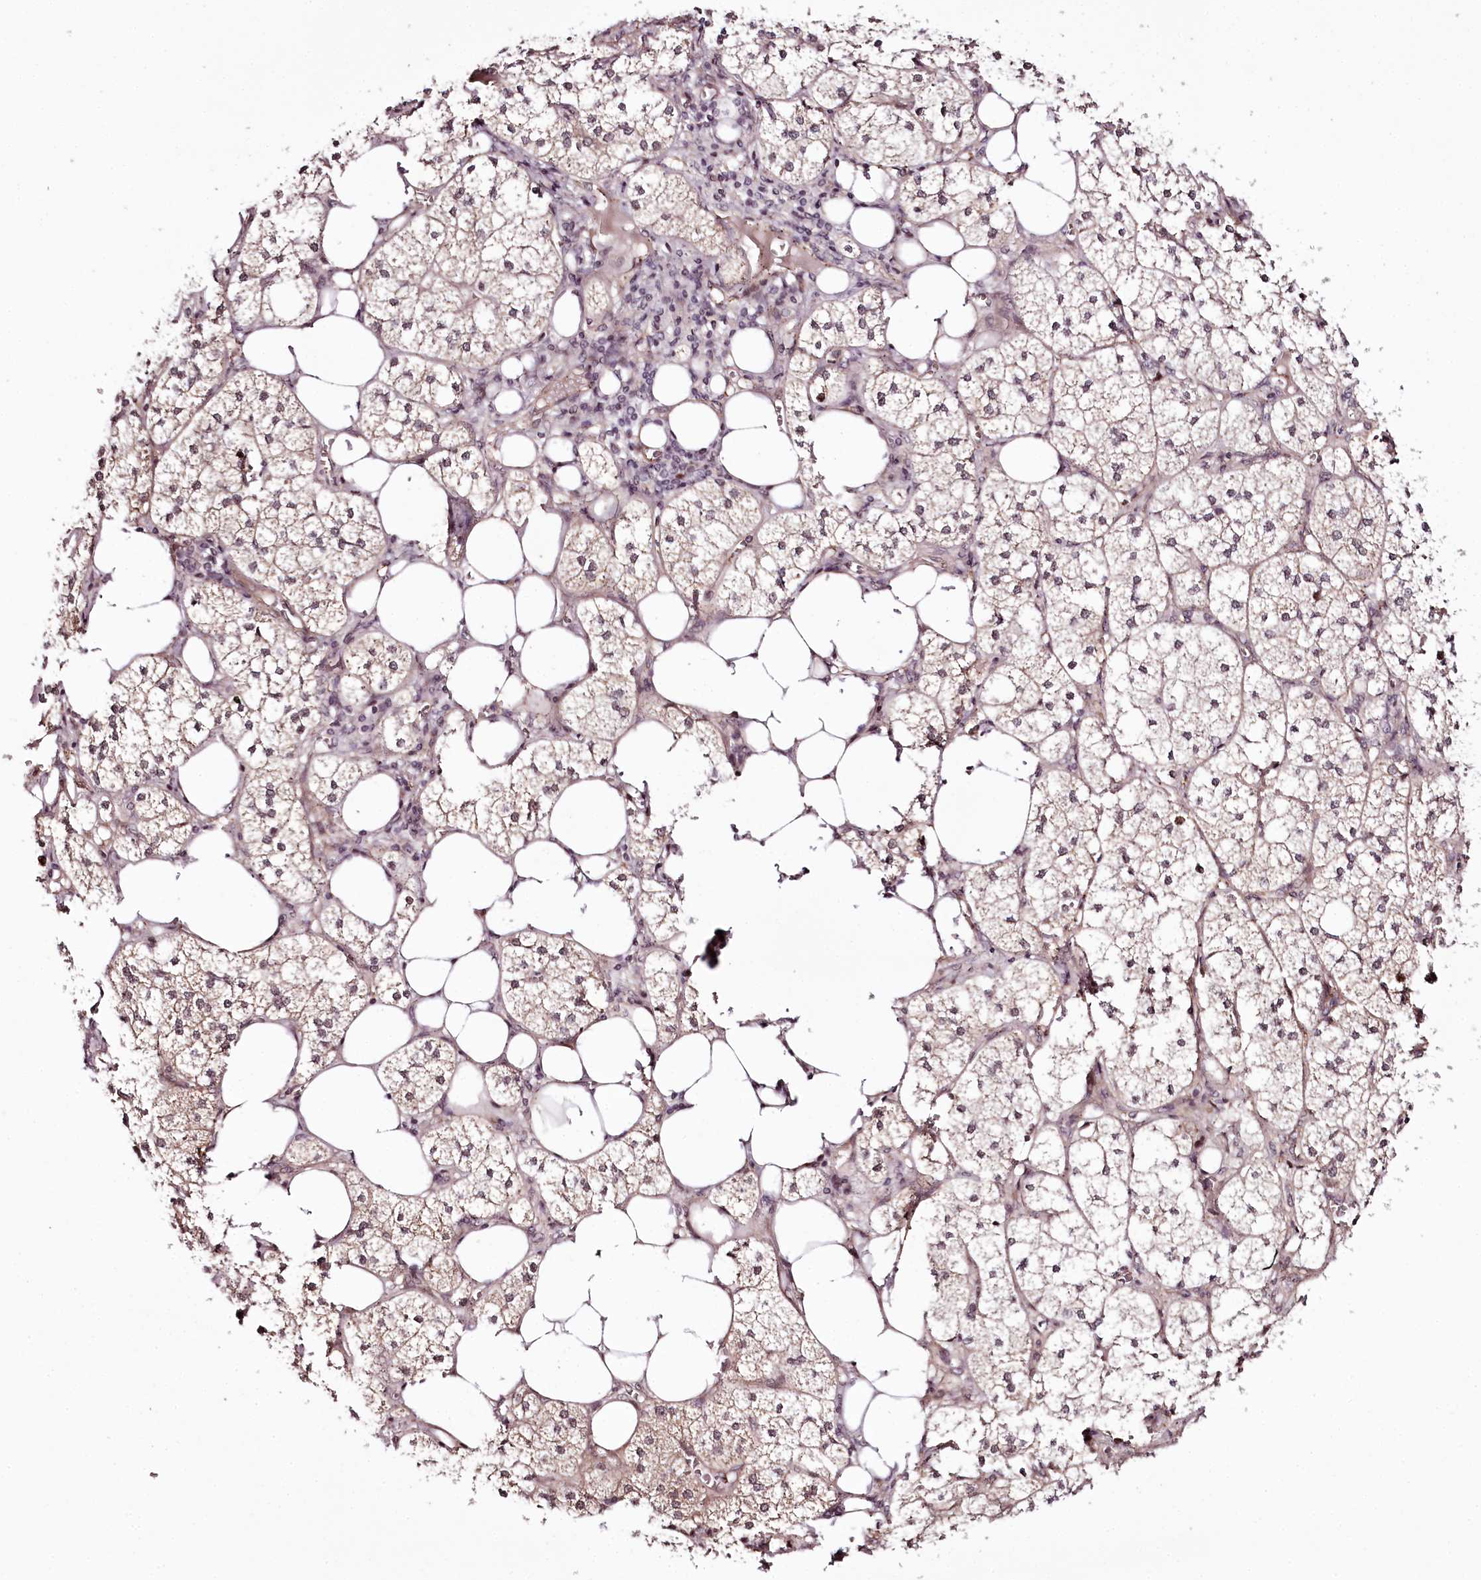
{"staining": {"intensity": "moderate", "quantity": ">75%", "location": "cytoplasmic/membranous,nuclear"}, "tissue": "adrenal gland", "cell_type": "Glandular cells", "image_type": "normal", "snomed": [{"axis": "morphology", "description": "Normal tissue, NOS"}, {"axis": "topography", "description": "Adrenal gland"}], "caption": "An immunohistochemistry (IHC) image of benign tissue is shown. Protein staining in brown highlights moderate cytoplasmic/membranous,nuclear positivity in adrenal gland within glandular cells.", "gene": "TTC33", "patient": {"sex": "female", "age": 61}}